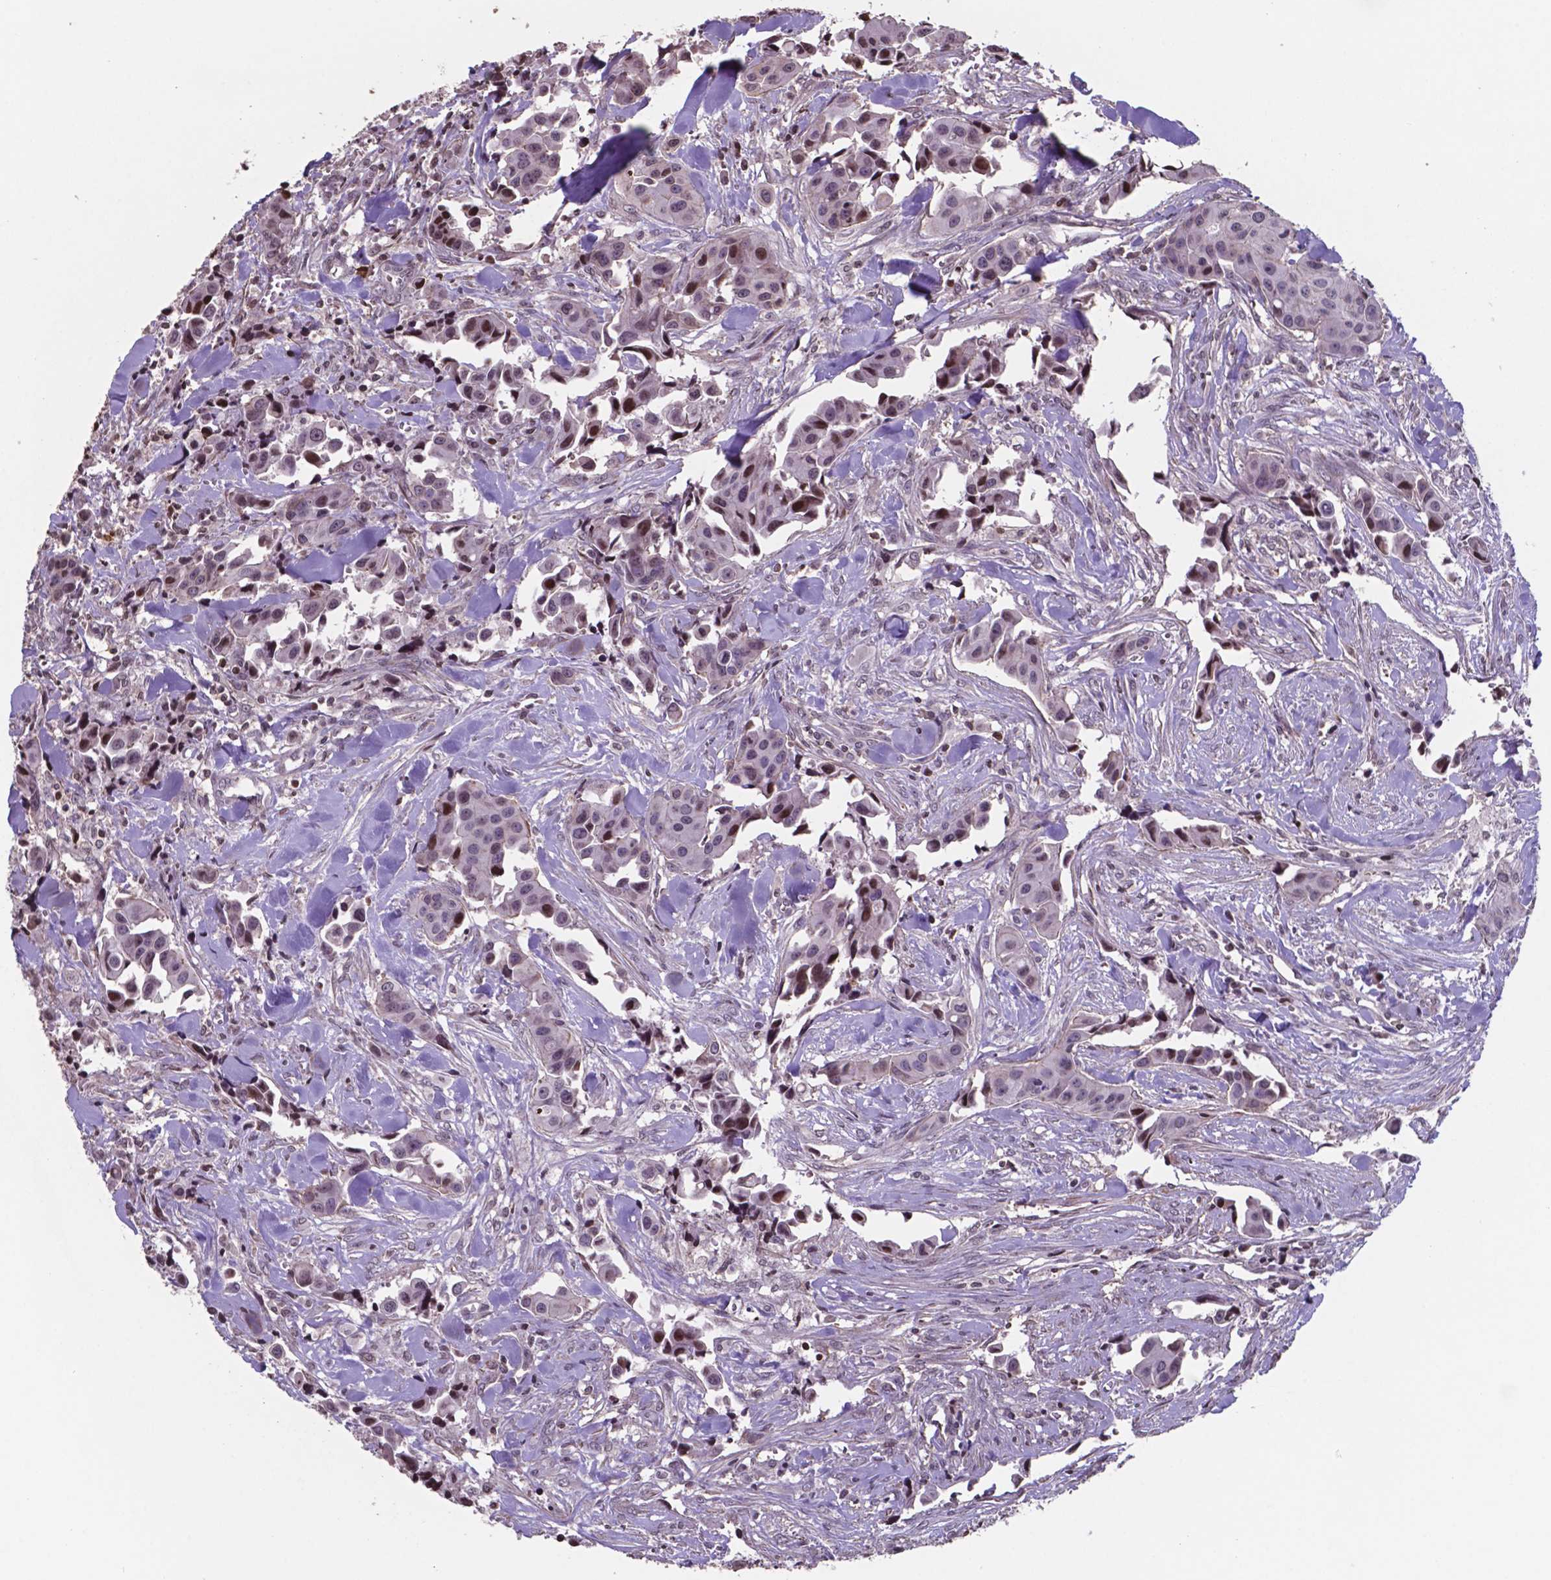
{"staining": {"intensity": "weak", "quantity": "<25%", "location": "nuclear"}, "tissue": "head and neck cancer", "cell_type": "Tumor cells", "image_type": "cancer", "snomed": [{"axis": "morphology", "description": "Adenocarcinoma, NOS"}, {"axis": "topography", "description": "Head-Neck"}], "caption": "DAB immunohistochemical staining of head and neck cancer (adenocarcinoma) demonstrates no significant expression in tumor cells. The staining is performed using DAB brown chromogen with nuclei counter-stained in using hematoxylin.", "gene": "MLC1", "patient": {"sex": "male", "age": 76}}